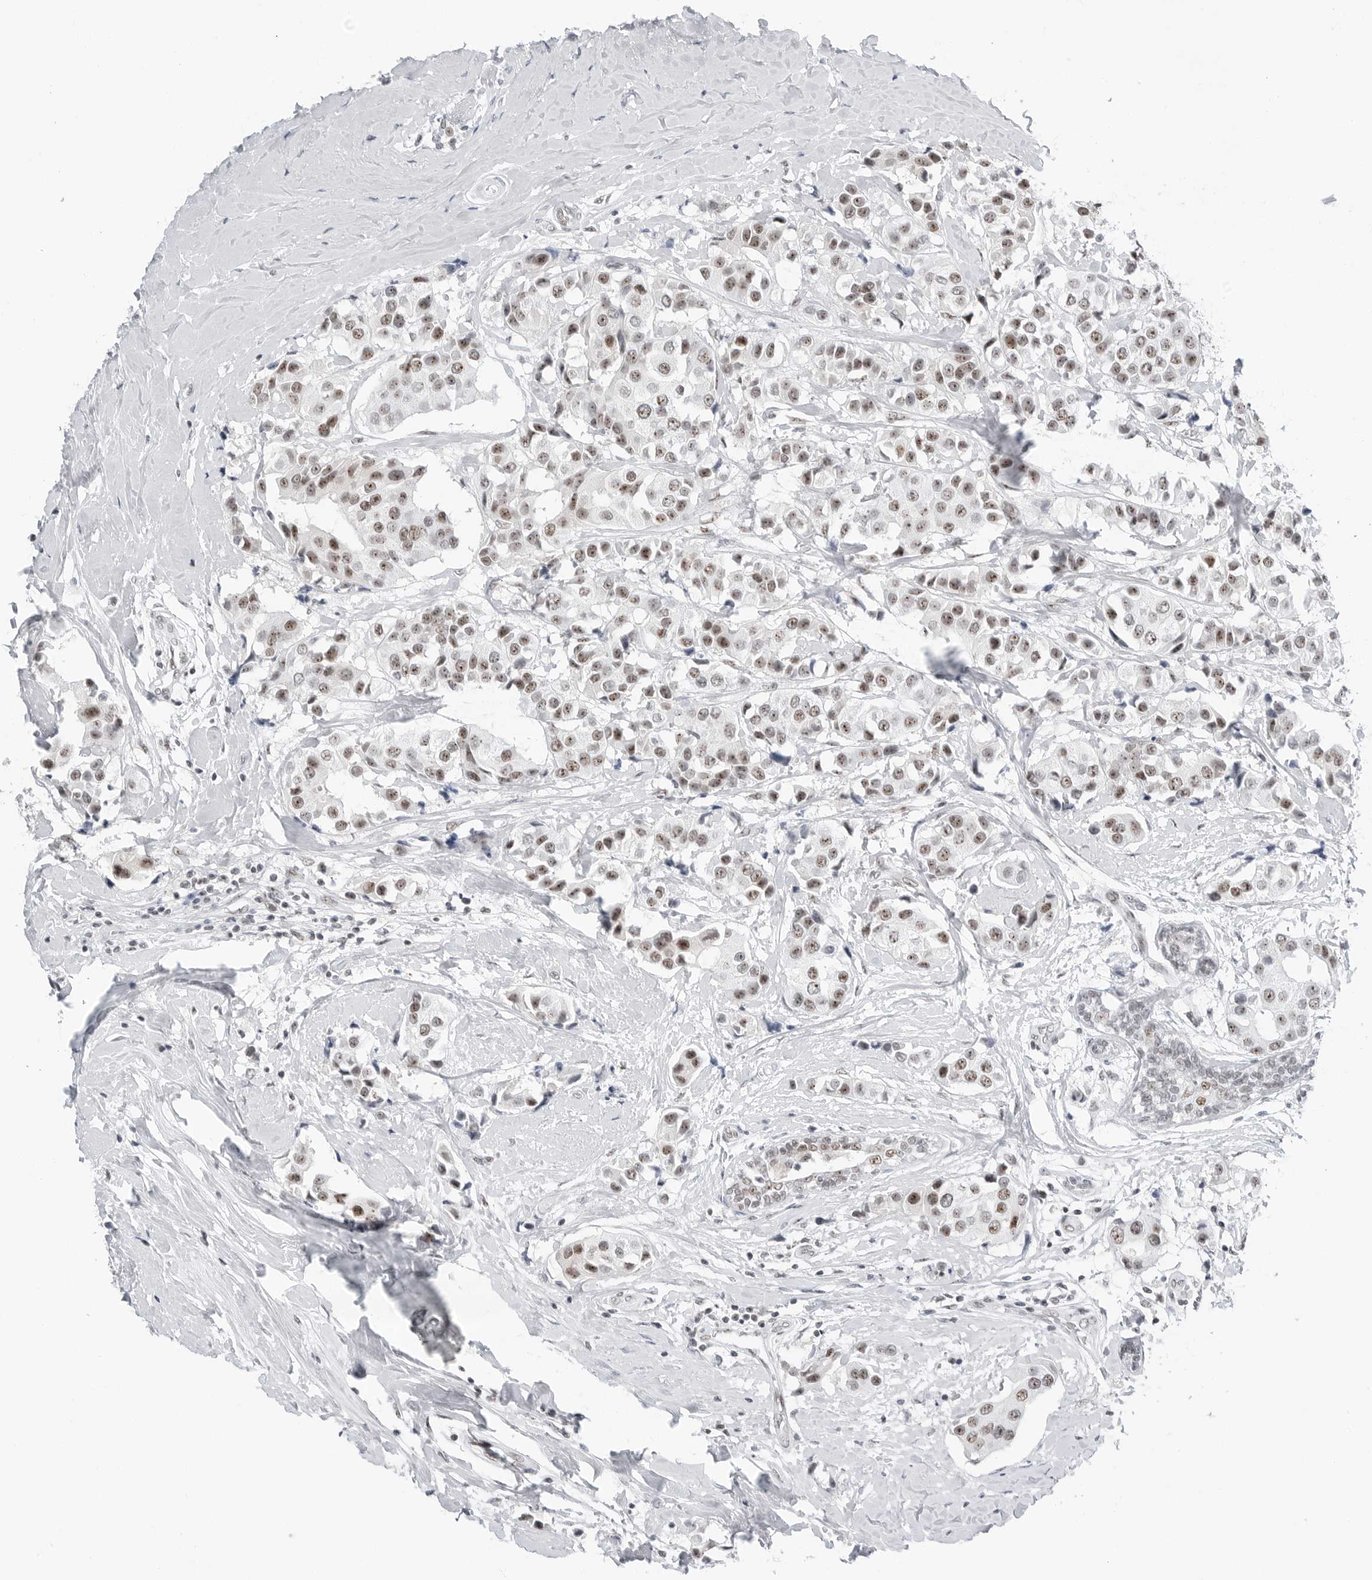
{"staining": {"intensity": "moderate", "quantity": ">75%", "location": "nuclear"}, "tissue": "breast cancer", "cell_type": "Tumor cells", "image_type": "cancer", "snomed": [{"axis": "morphology", "description": "Normal tissue, NOS"}, {"axis": "morphology", "description": "Duct carcinoma"}, {"axis": "topography", "description": "Breast"}], "caption": "Brown immunohistochemical staining in human infiltrating ductal carcinoma (breast) shows moderate nuclear expression in about >75% of tumor cells. (DAB (3,3'-diaminobenzidine) = brown stain, brightfield microscopy at high magnification).", "gene": "WRAP53", "patient": {"sex": "female", "age": 39}}